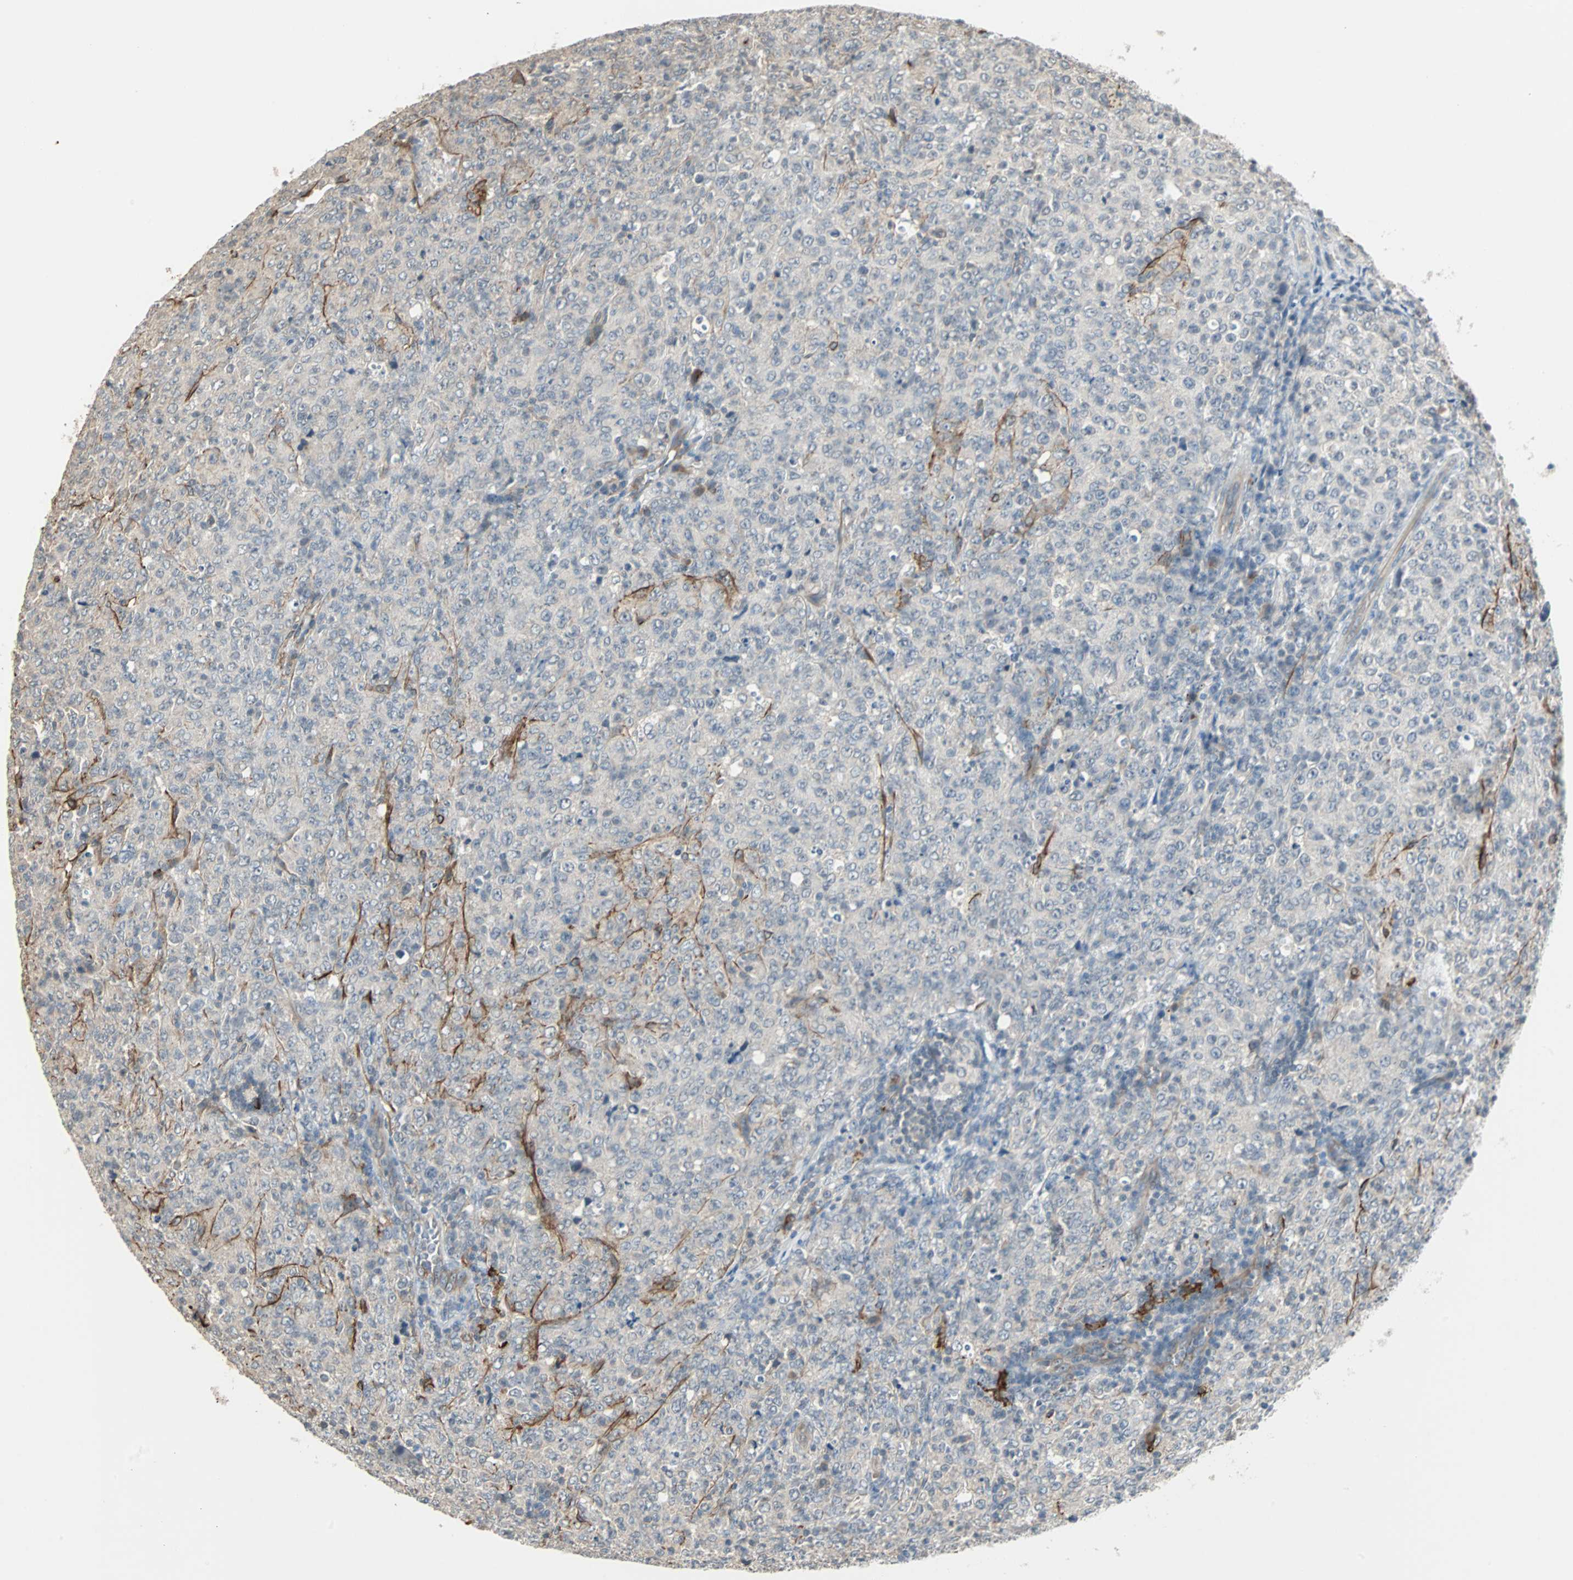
{"staining": {"intensity": "negative", "quantity": "none", "location": "none"}, "tissue": "lymphoma", "cell_type": "Tumor cells", "image_type": "cancer", "snomed": [{"axis": "morphology", "description": "Malignant lymphoma, non-Hodgkin's type, High grade"}, {"axis": "topography", "description": "Tonsil"}], "caption": "The image demonstrates no staining of tumor cells in lymphoma. Brightfield microscopy of immunohistochemistry (IHC) stained with DAB (brown) and hematoxylin (blue), captured at high magnification.", "gene": "CMC2", "patient": {"sex": "female", "age": 36}}